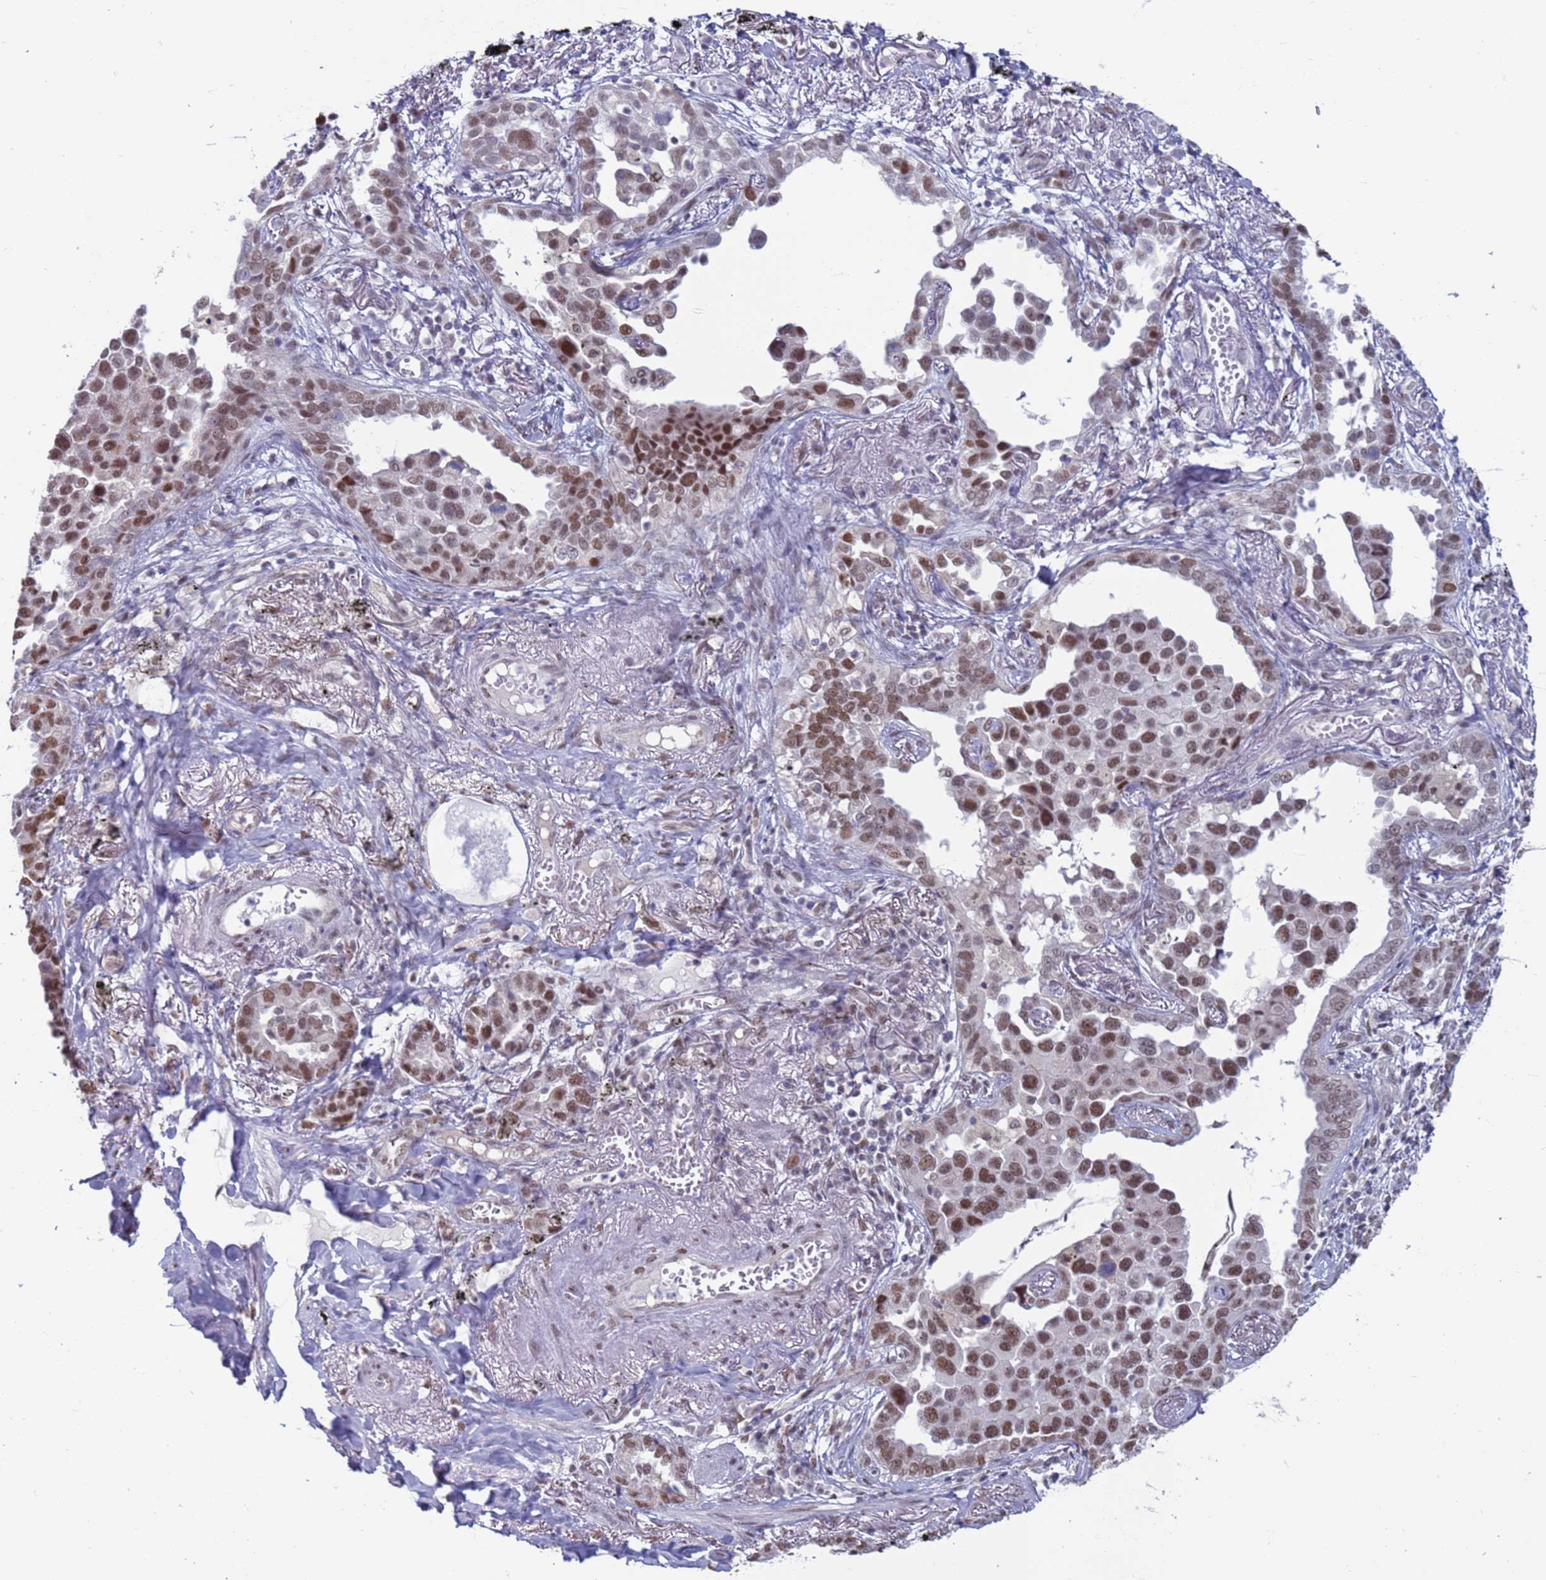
{"staining": {"intensity": "moderate", "quantity": ">75%", "location": "nuclear"}, "tissue": "lung cancer", "cell_type": "Tumor cells", "image_type": "cancer", "snomed": [{"axis": "morphology", "description": "Adenocarcinoma, NOS"}, {"axis": "topography", "description": "Lung"}], "caption": "Immunohistochemical staining of human lung adenocarcinoma demonstrates moderate nuclear protein expression in approximately >75% of tumor cells.", "gene": "SAE1", "patient": {"sex": "male", "age": 67}}